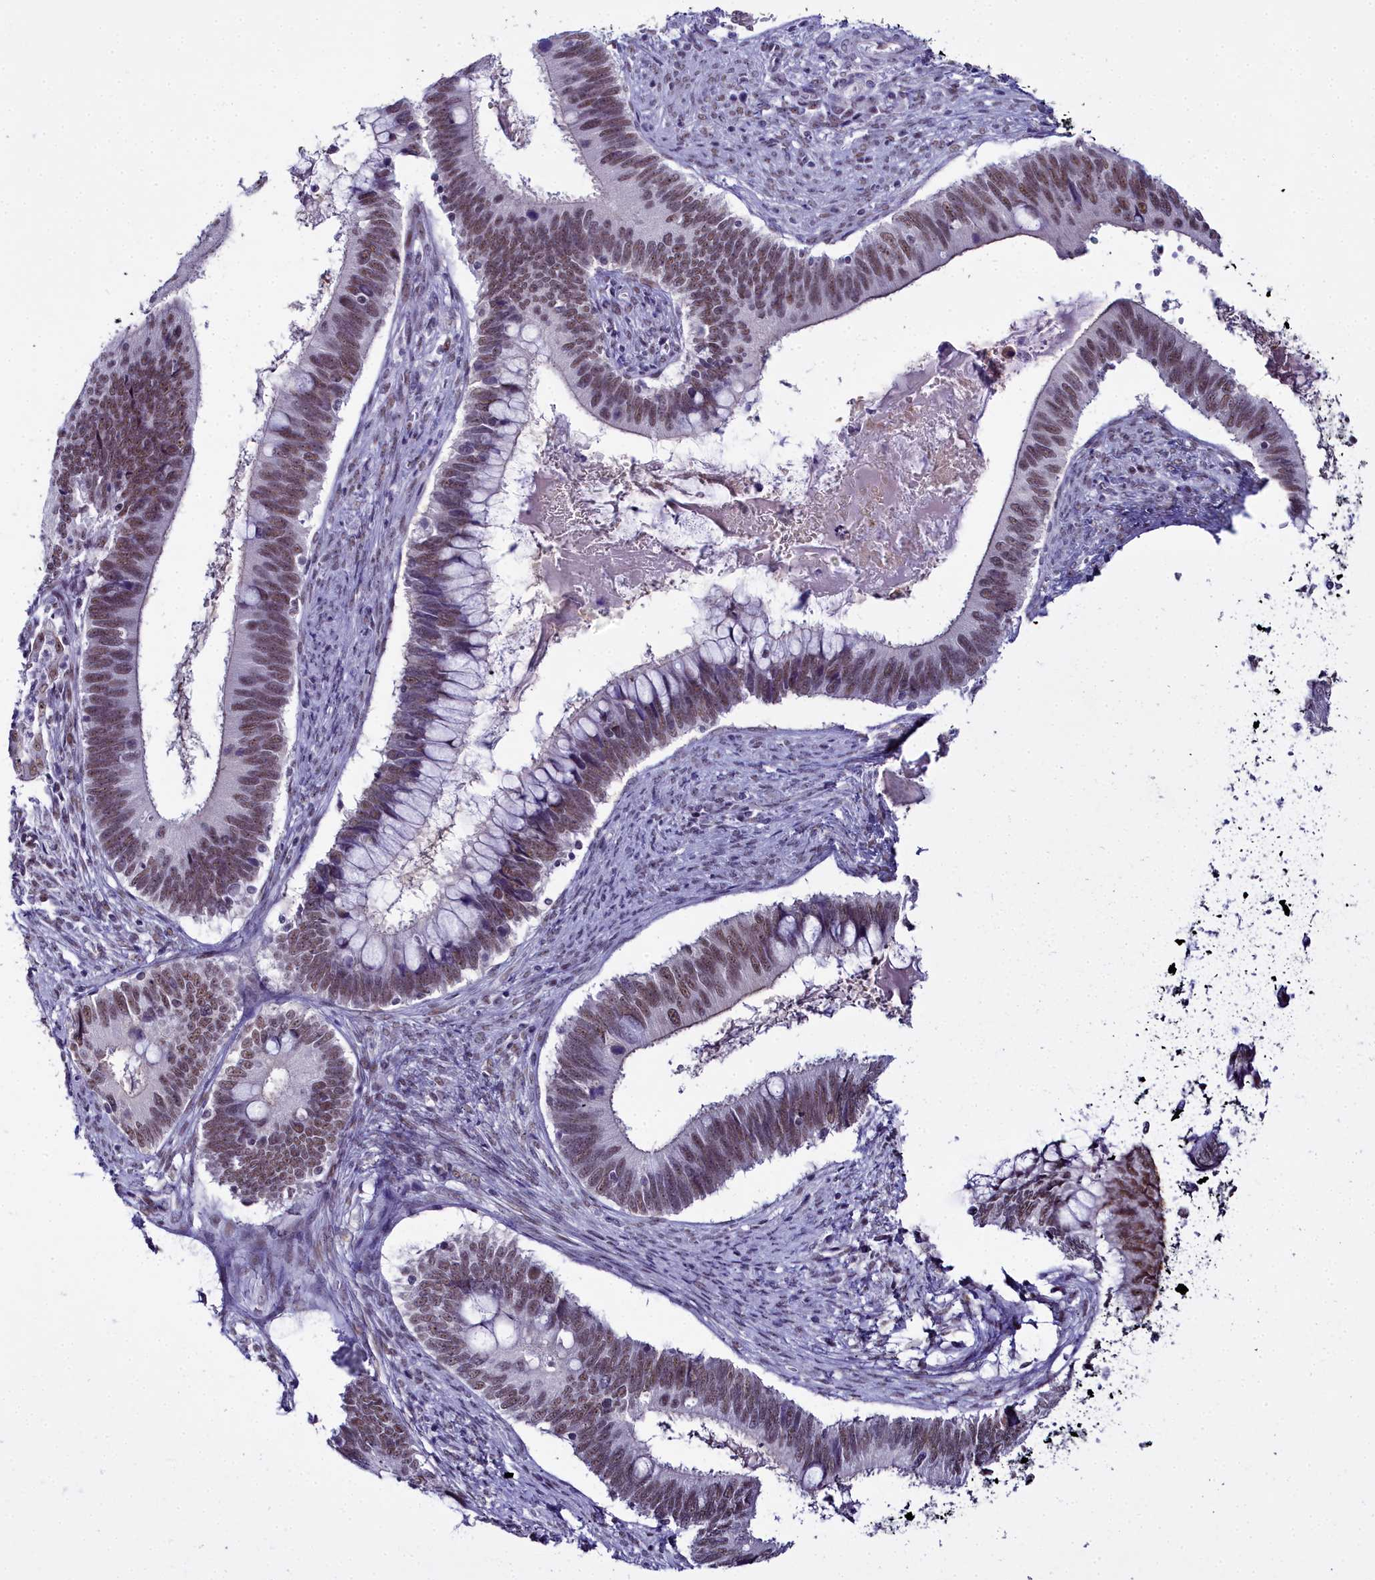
{"staining": {"intensity": "moderate", "quantity": ">75%", "location": "nuclear"}, "tissue": "cervical cancer", "cell_type": "Tumor cells", "image_type": "cancer", "snomed": [{"axis": "morphology", "description": "Adenocarcinoma, NOS"}, {"axis": "topography", "description": "Cervix"}], "caption": "Cervical cancer stained with a protein marker reveals moderate staining in tumor cells.", "gene": "RBM12", "patient": {"sex": "female", "age": 42}}